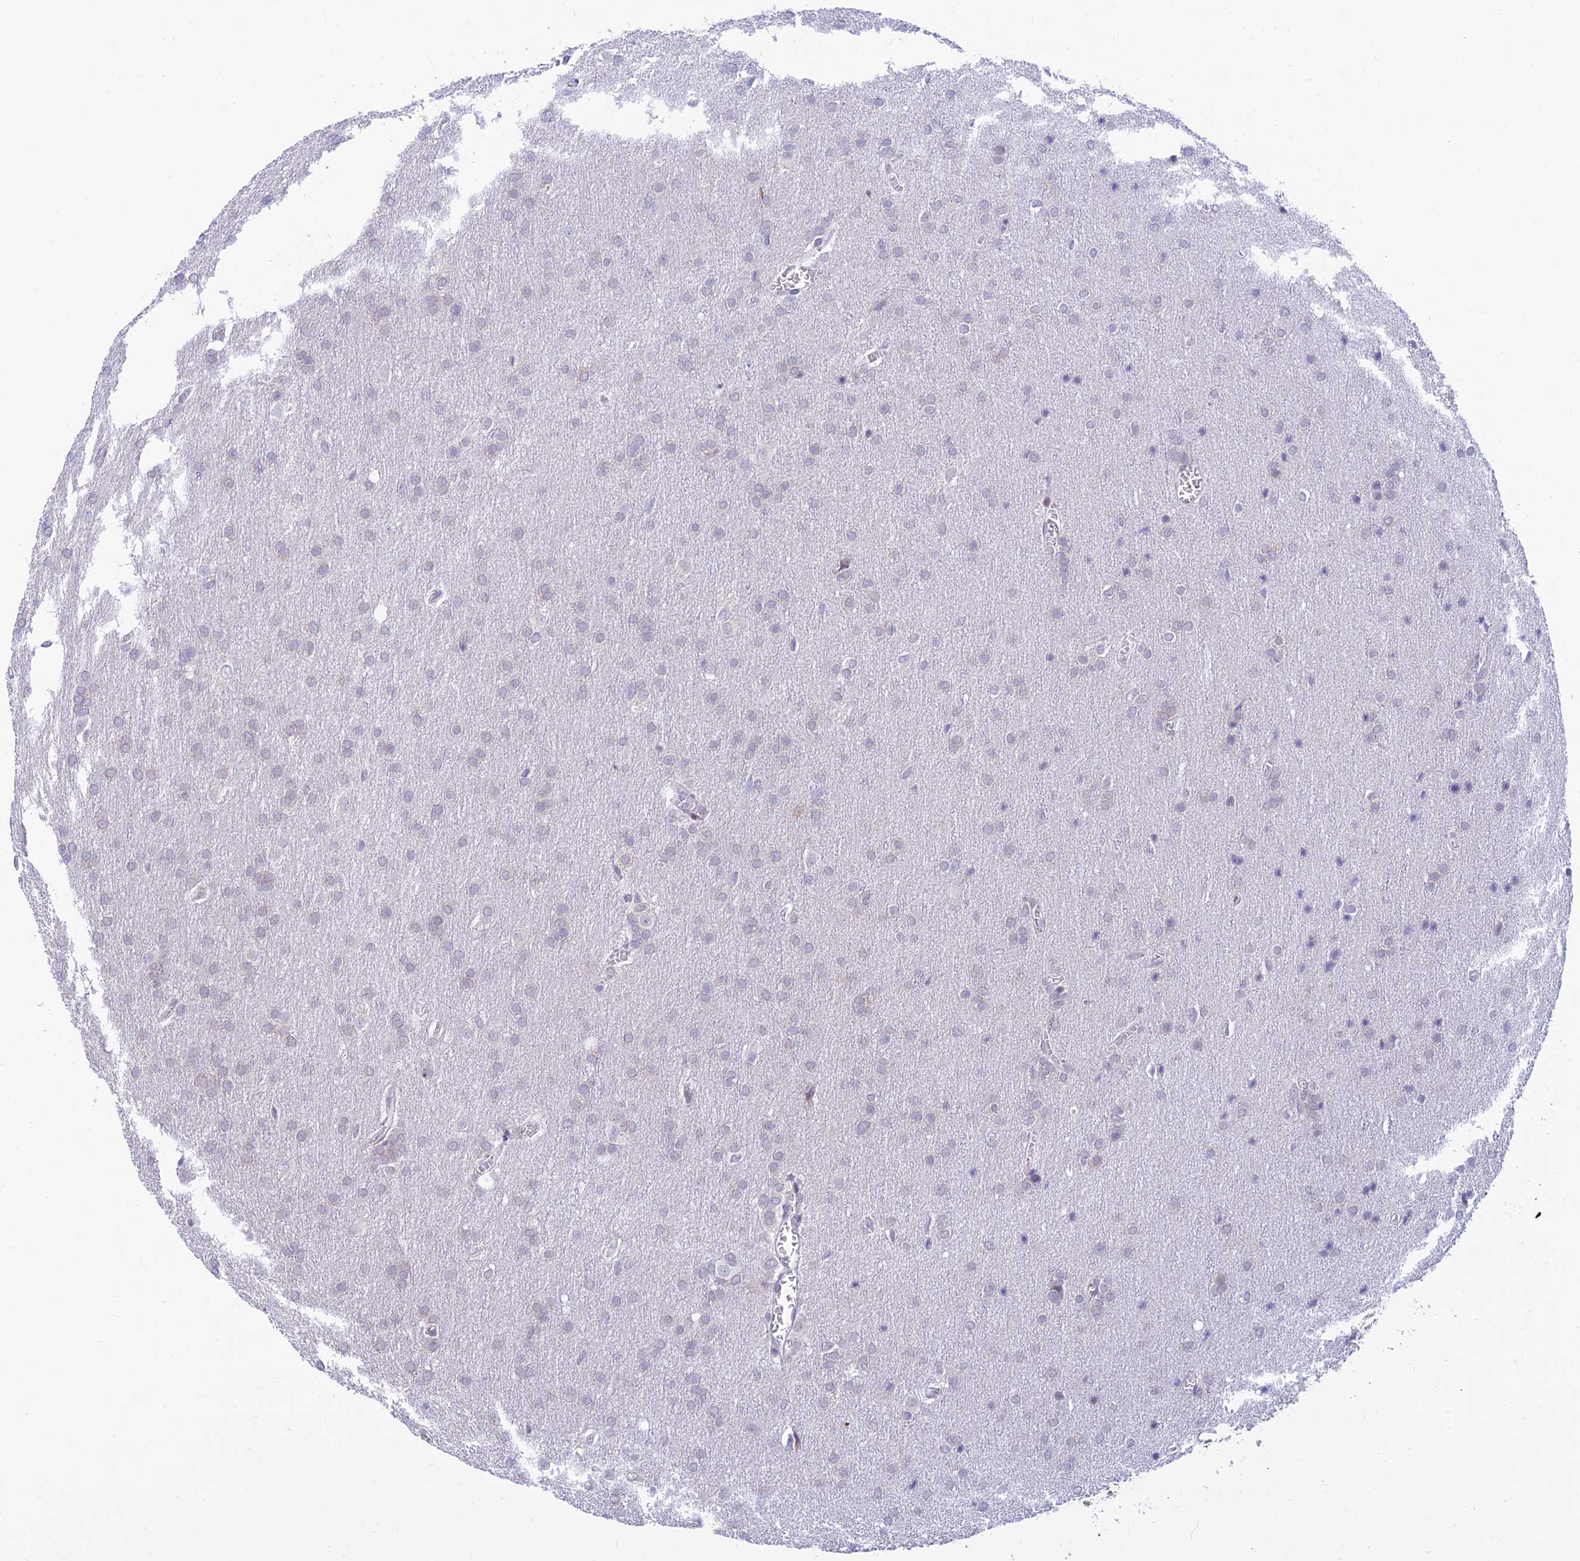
{"staining": {"intensity": "negative", "quantity": "none", "location": "none"}, "tissue": "glioma", "cell_type": "Tumor cells", "image_type": "cancer", "snomed": [{"axis": "morphology", "description": "Glioma, malignant, Low grade"}, {"axis": "topography", "description": "Brain"}], "caption": "A high-resolution photomicrograph shows immunohistochemistry (IHC) staining of malignant glioma (low-grade), which exhibits no significant staining in tumor cells. (Stains: DAB immunohistochemistry with hematoxylin counter stain, Microscopy: brightfield microscopy at high magnification).", "gene": "INKA1", "patient": {"sex": "female", "age": 32}}